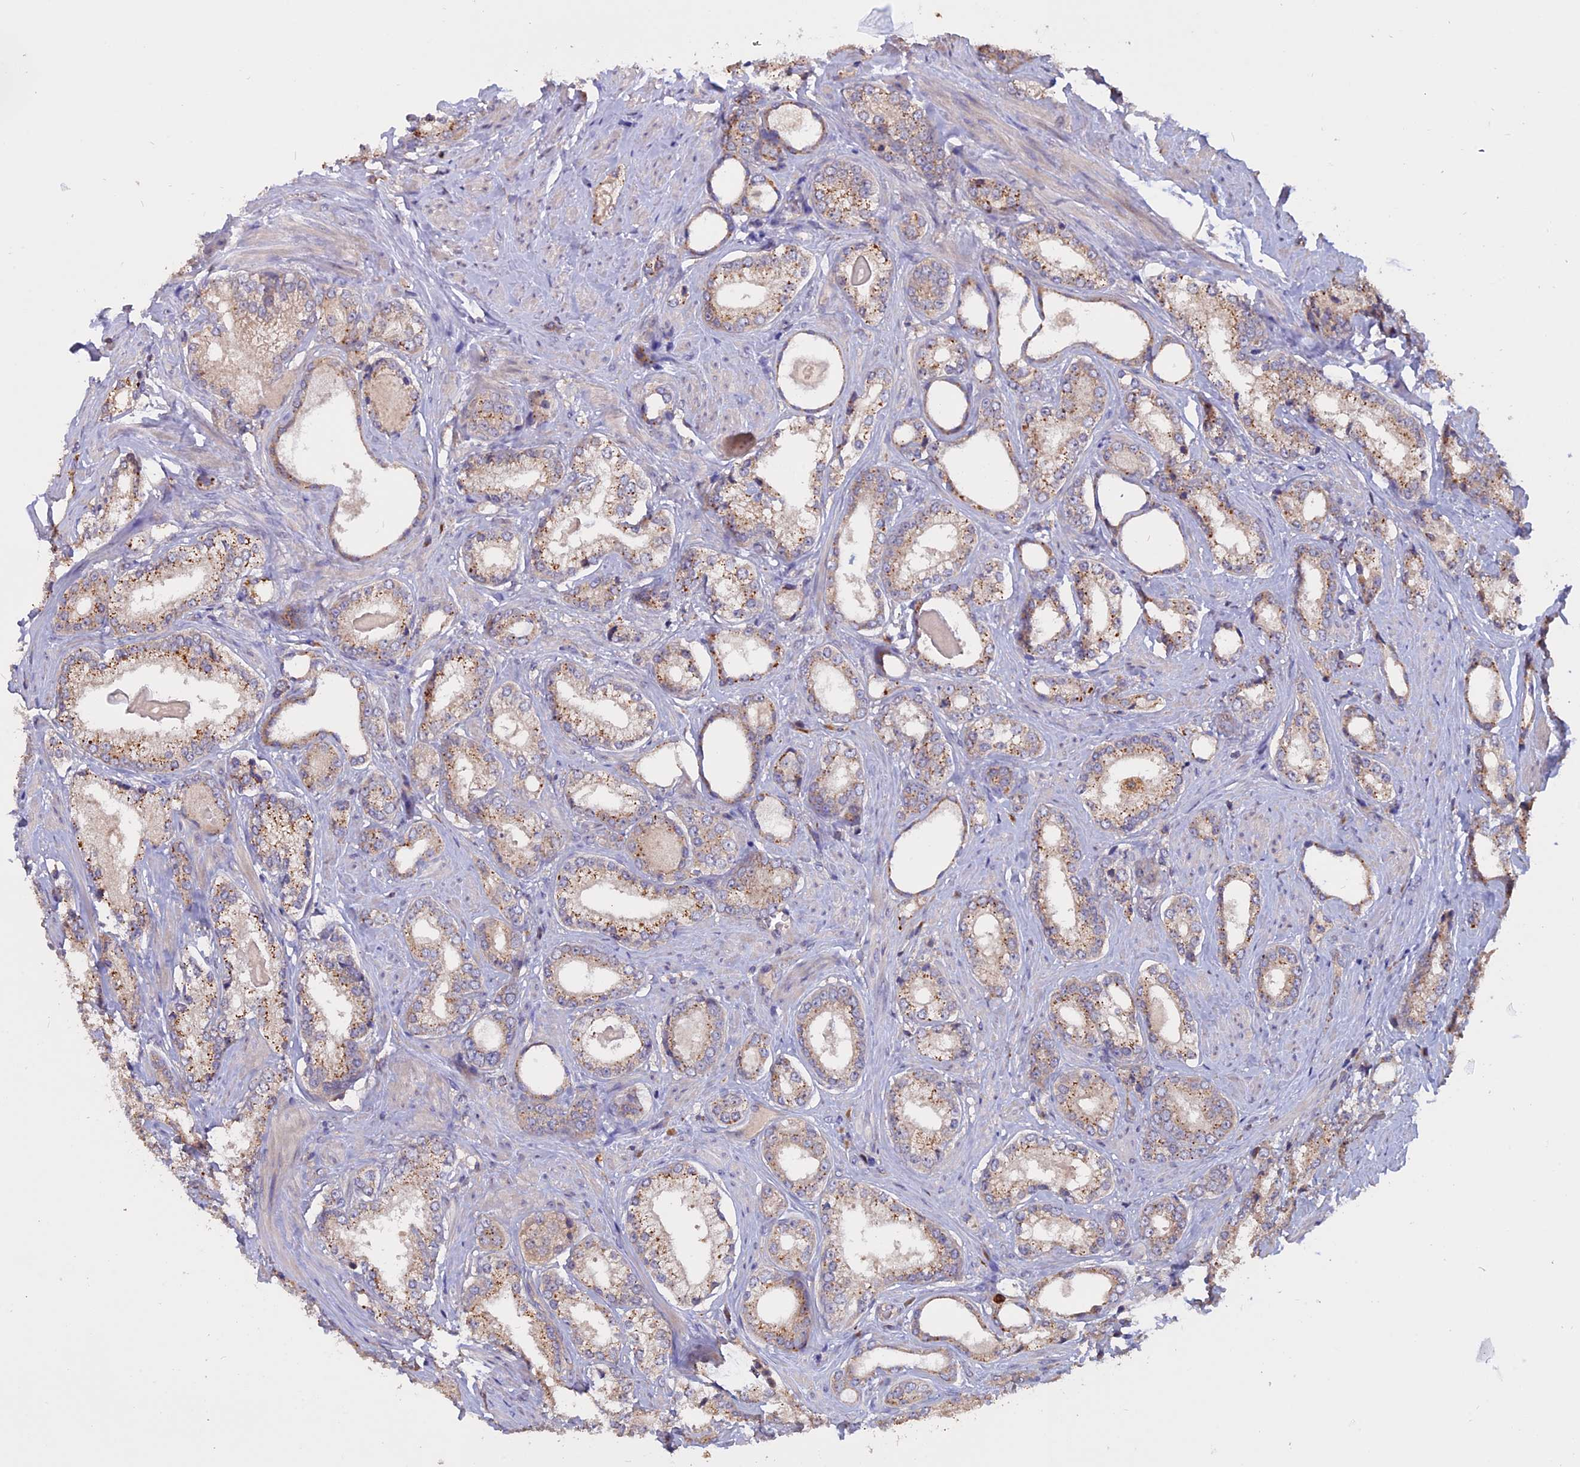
{"staining": {"intensity": "moderate", "quantity": "25%-75%", "location": "cytoplasmic/membranous"}, "tissue": "prostate cancer", "cell_type": "Tumor cells", "image_type": "cancer", "snomed": [{"axis": "morphology", "description": "Adenocarcinoma, Low grade"}, {"axis": "topography", "description": "Prostate"}], "caption": "A photomicrograph showing moderate cytoplasmic/membranous staining in approximately 25%-75% of tumor cells in adenocarcinoma (low-grade) (prostate), as visualized by brown immunohistochemical staining.", "gene": "CARMIL2", "patient": {"sex": "male", "age": 68}}